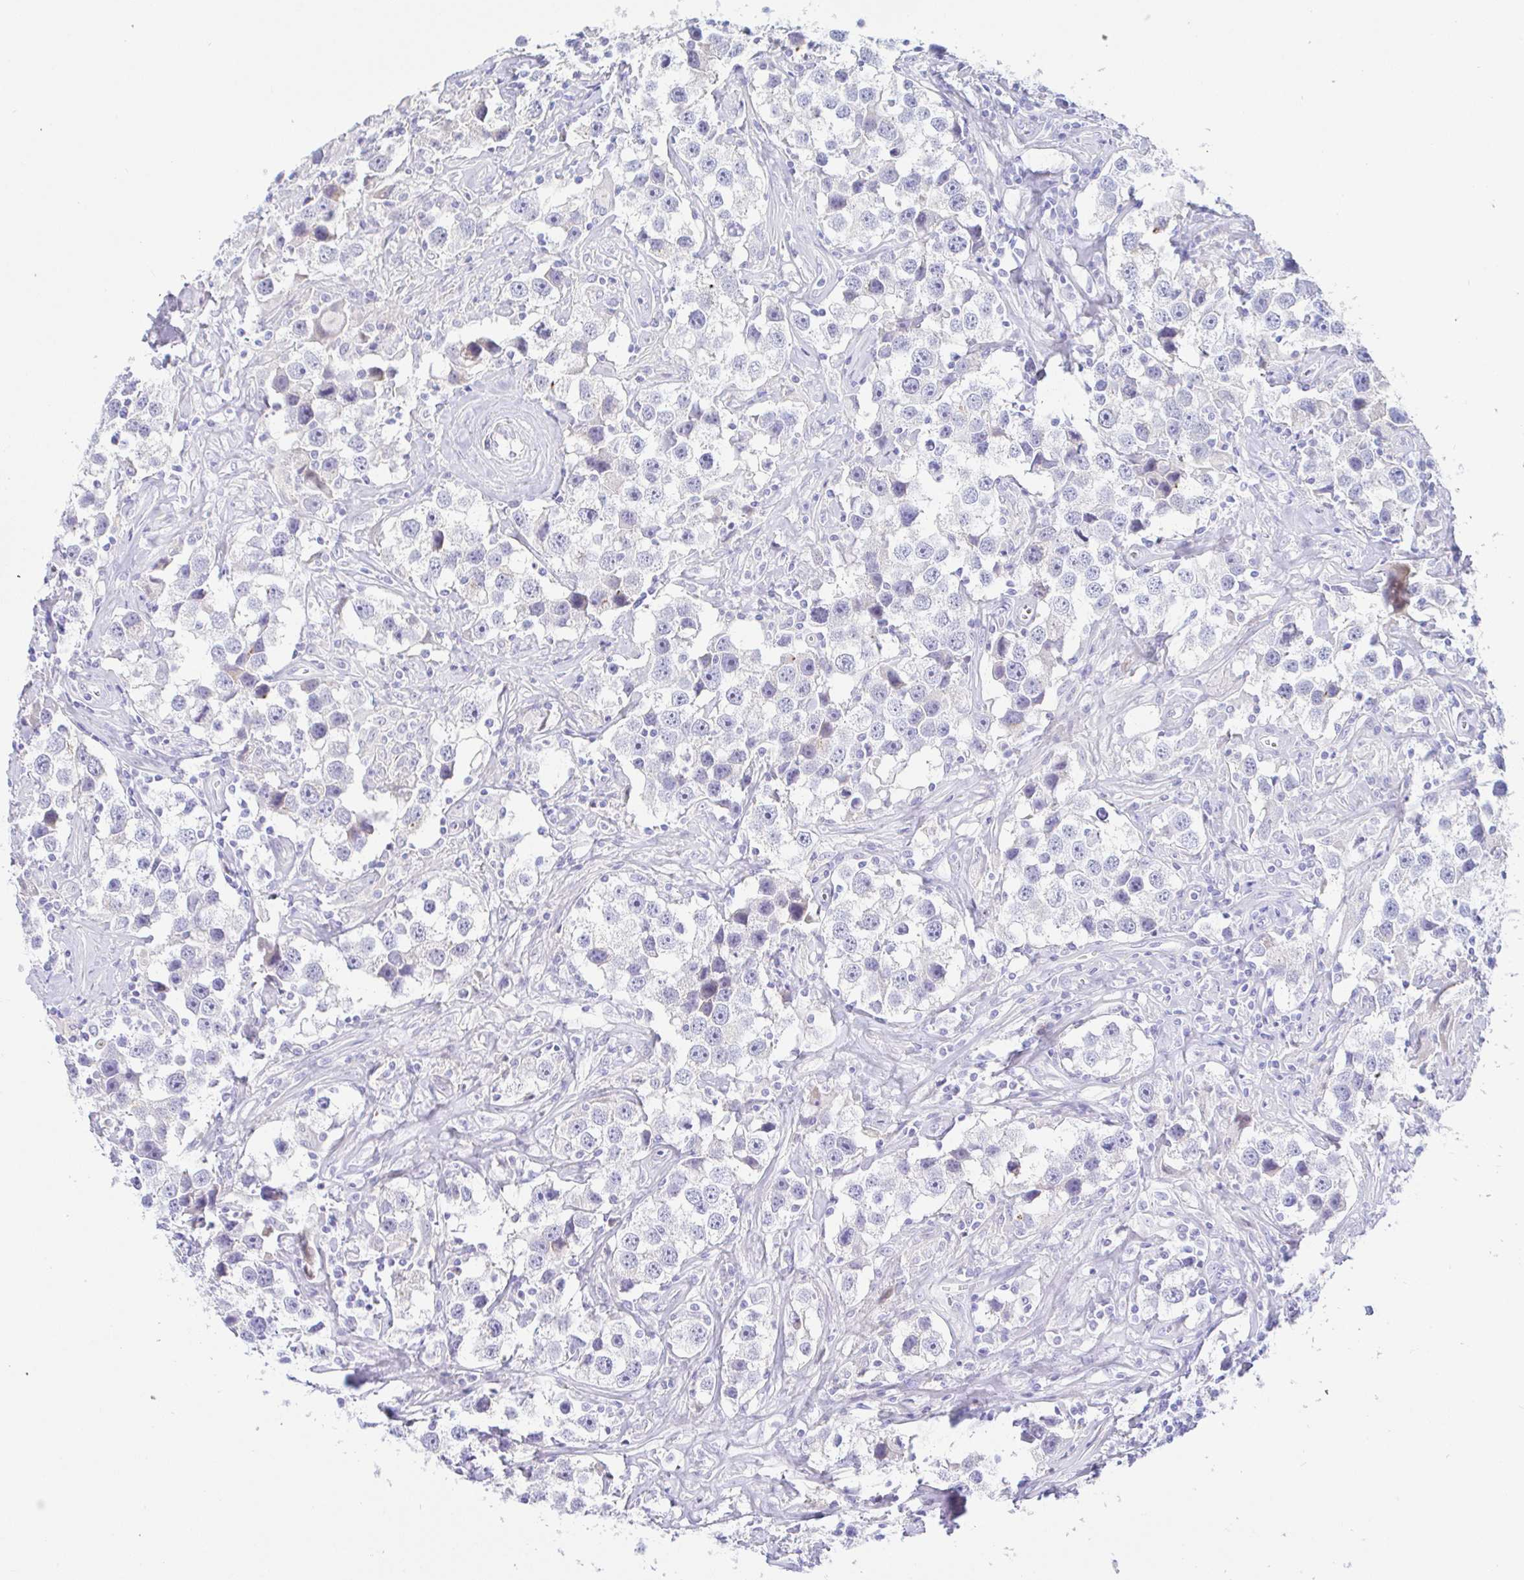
{"staining": {"intensity": "negative", "quantity": "none", "location": "none"}, "tissue": "testis cancer", "cell_type": "Tumor cells", "image_type": "cancer", "snomed": [{"axis": "morphology", "description": "Seminoma, NOS"}, {"axis": "topography", "description": "Testis"}], "caption": "Image shows no significant protein expression in tumor cells of testis seminoma.", "gene": "PINLYP", "patient": {"sex": "male", "age": 49}}